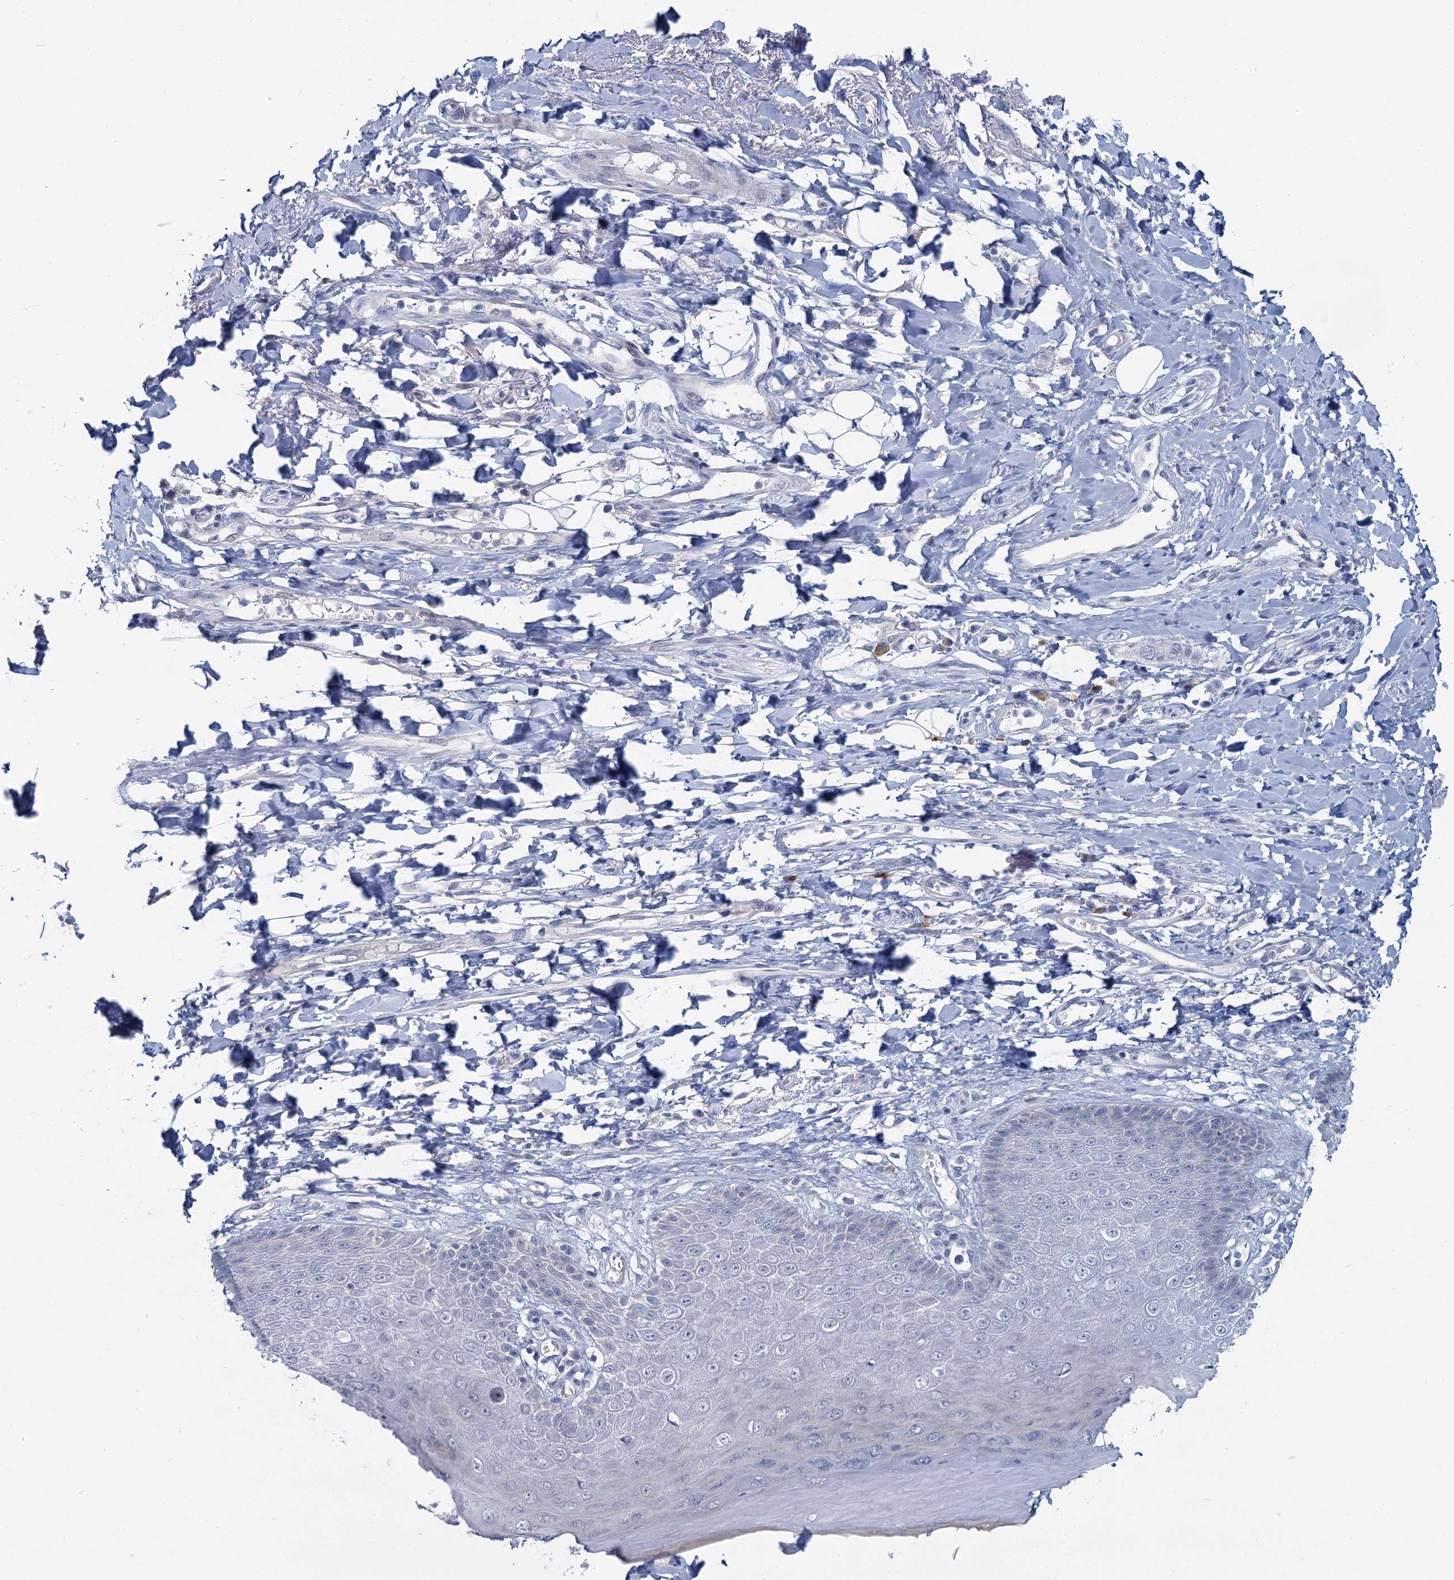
{"staining": {"intensity": "negative", "quantity": "none", "location": "none"}, "tissue": "skin", "cell_type": "Epidermal cells", "image_type": "normal", "snomed": [{"axis": "morphology", "description": "Normal tissue, NOS"}, {"axis": "topography", "description": "Anal"}], "caption": "Histopathology image shows no significant protein positivity in epidermal cells of benign skin. (DAB immunohistochemistry visualized using brightfield microscopy, high magnification).", "gene": "ACRBP", "patient": {"sex": "male", "age": 78}}